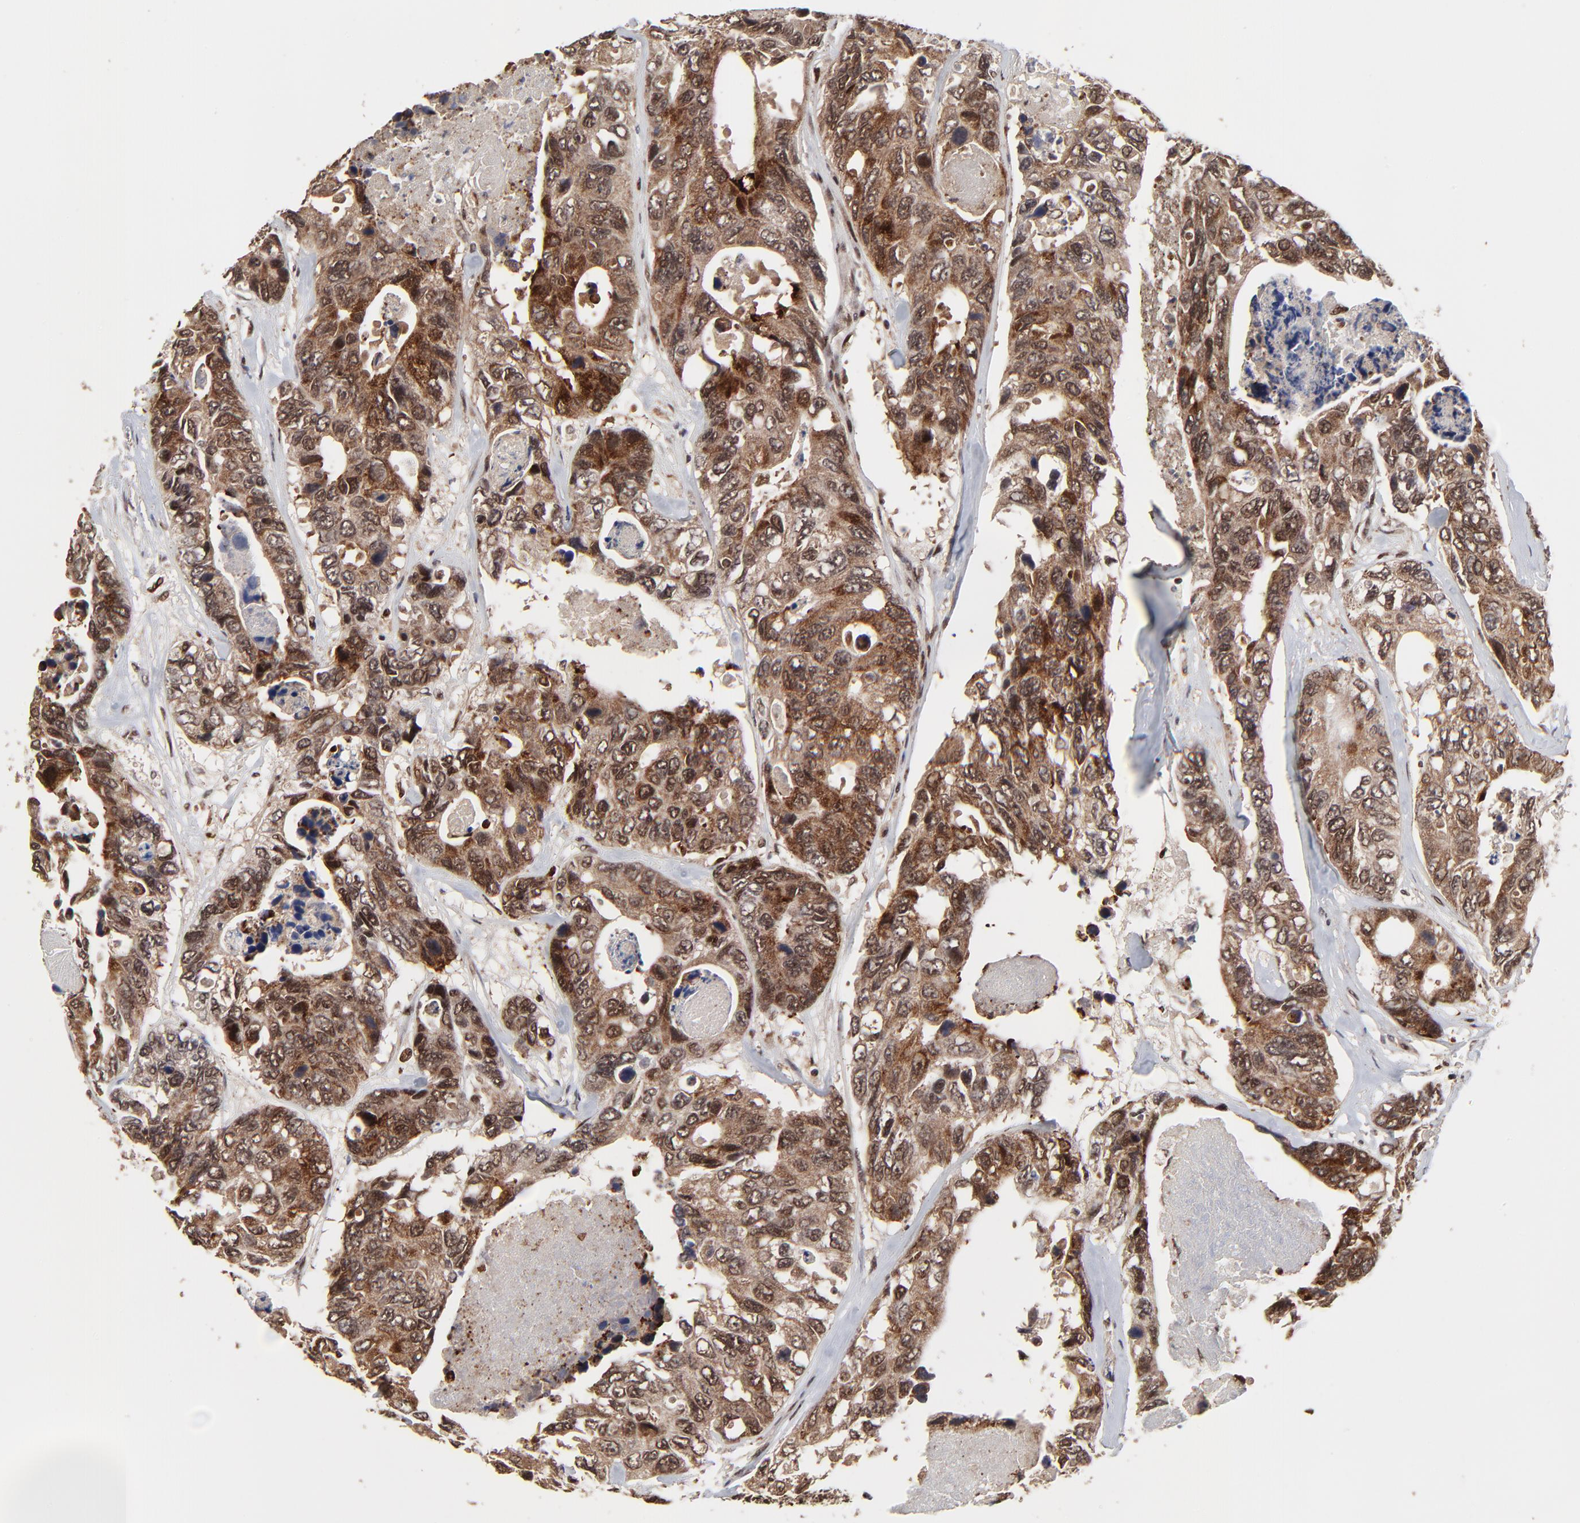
{"staining": {"intensity": "moderate", "quantity": ">75%", "location": "cytoplasmic/membranous,nuclear"}, "tissue": "colorectal cancer", "cell_type": "Tumor cells", "image_type": "cancer", "snomed": [{"axis": "morphology", "description": "Adenocarcinoma, NOS"}, {"axis": "topography", "description": "Colon"}], "caption": "IHC micrograph of human colorectal adenocarcinoma stained for a protein (brown), which reveals medium levels of moderate cytoplasmic/membranous and nuclear positivity in about >75% of tumor cells.", "gene": "RBM22", "patient": {"sex": "female", "age": 86}}